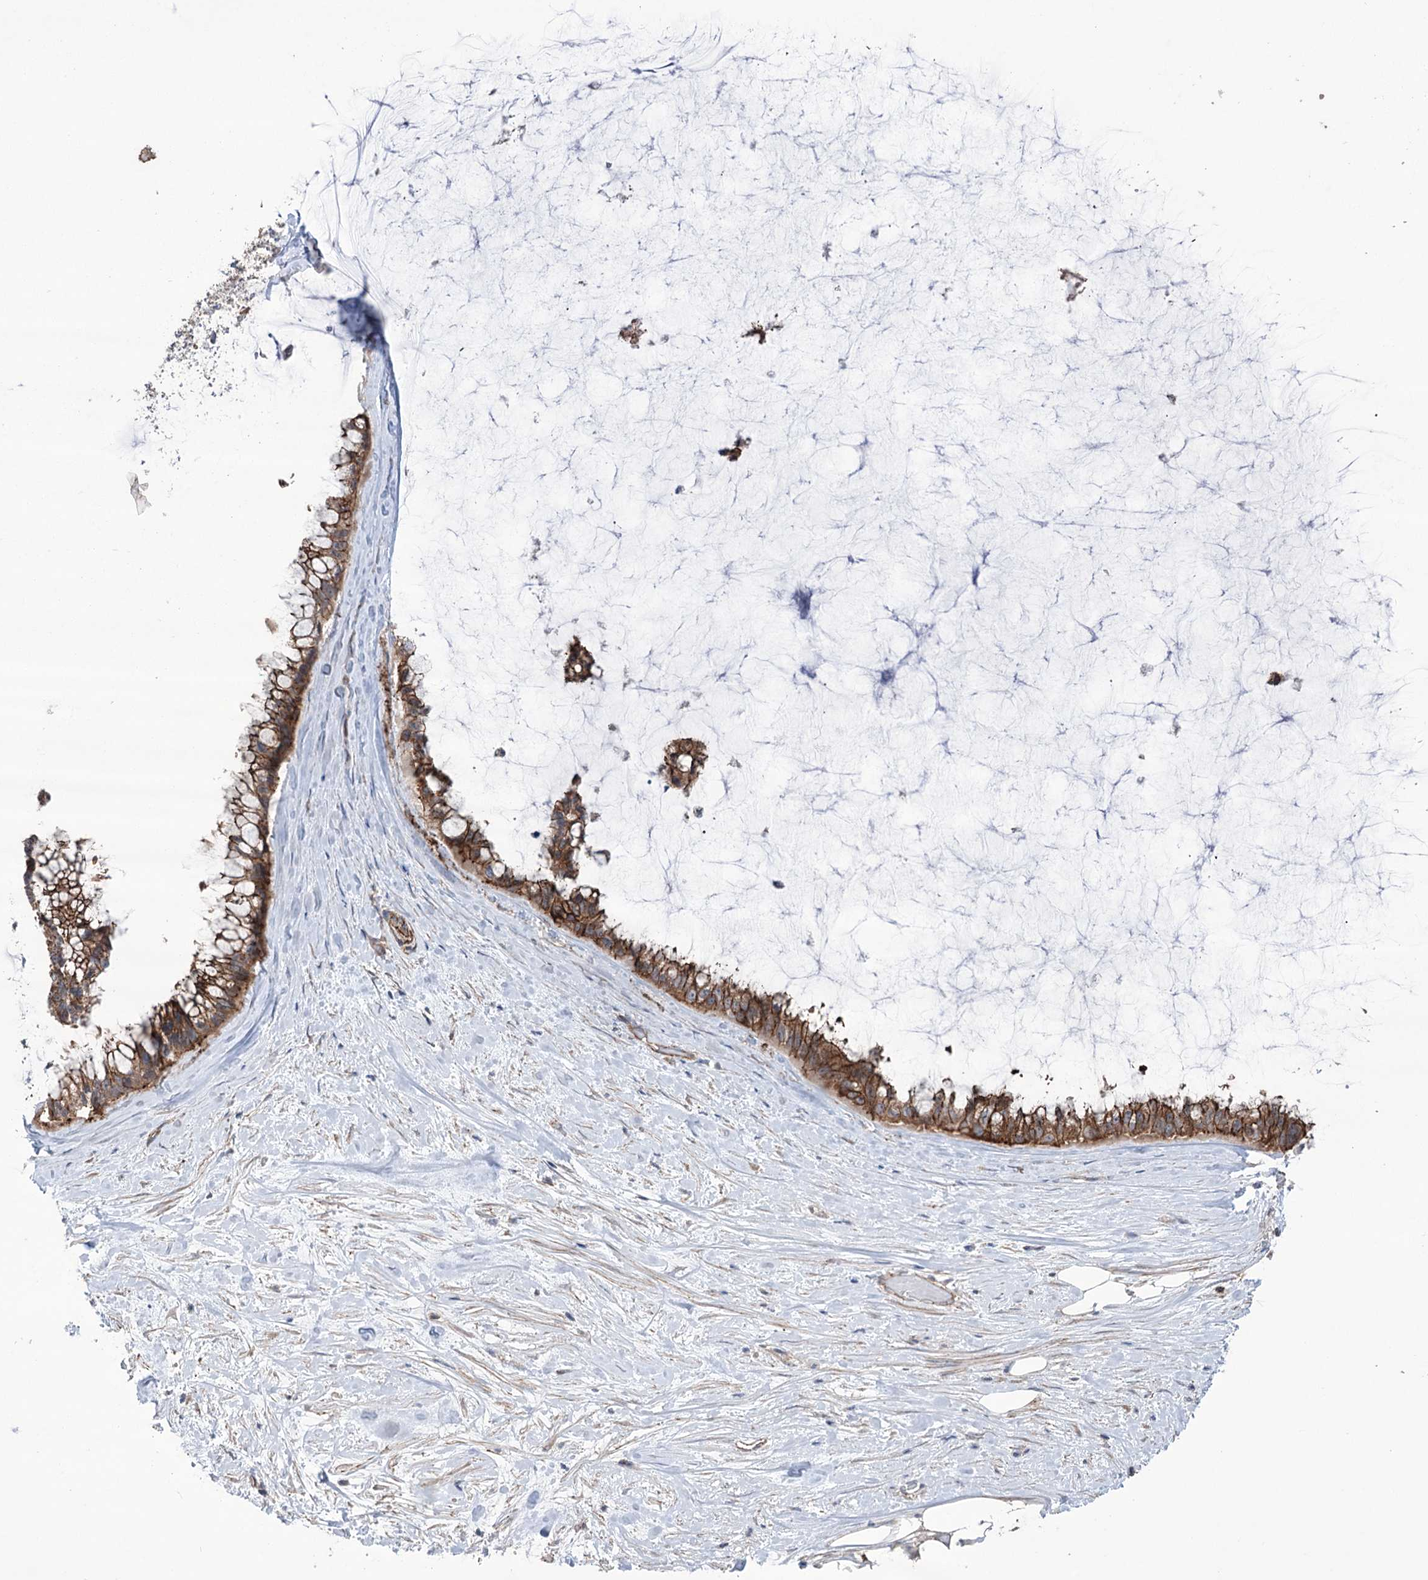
{"staining": {"intensity": "moderate", "quantity": ">75%", "location": "cytoplasmic/membranous"}, "tissue": "ovarian cancer", "cell_type": "Tumor cells", "image_type": "cancer", "snomed": [{"axis": "morphology", "description": "Cystadenocarcinoma, mucinous, NOS"}, {"axis": "topography", "description": "Ovary"}], "caption": "Tumor cells exhibit medium levels of moderate cytoplasmic/membranous staining in about >75% of cells in mucinous cystadenocarcinoma (ovarian).", "gene": "TRIM71", "patient": {"sex": "female", "age": 39}}